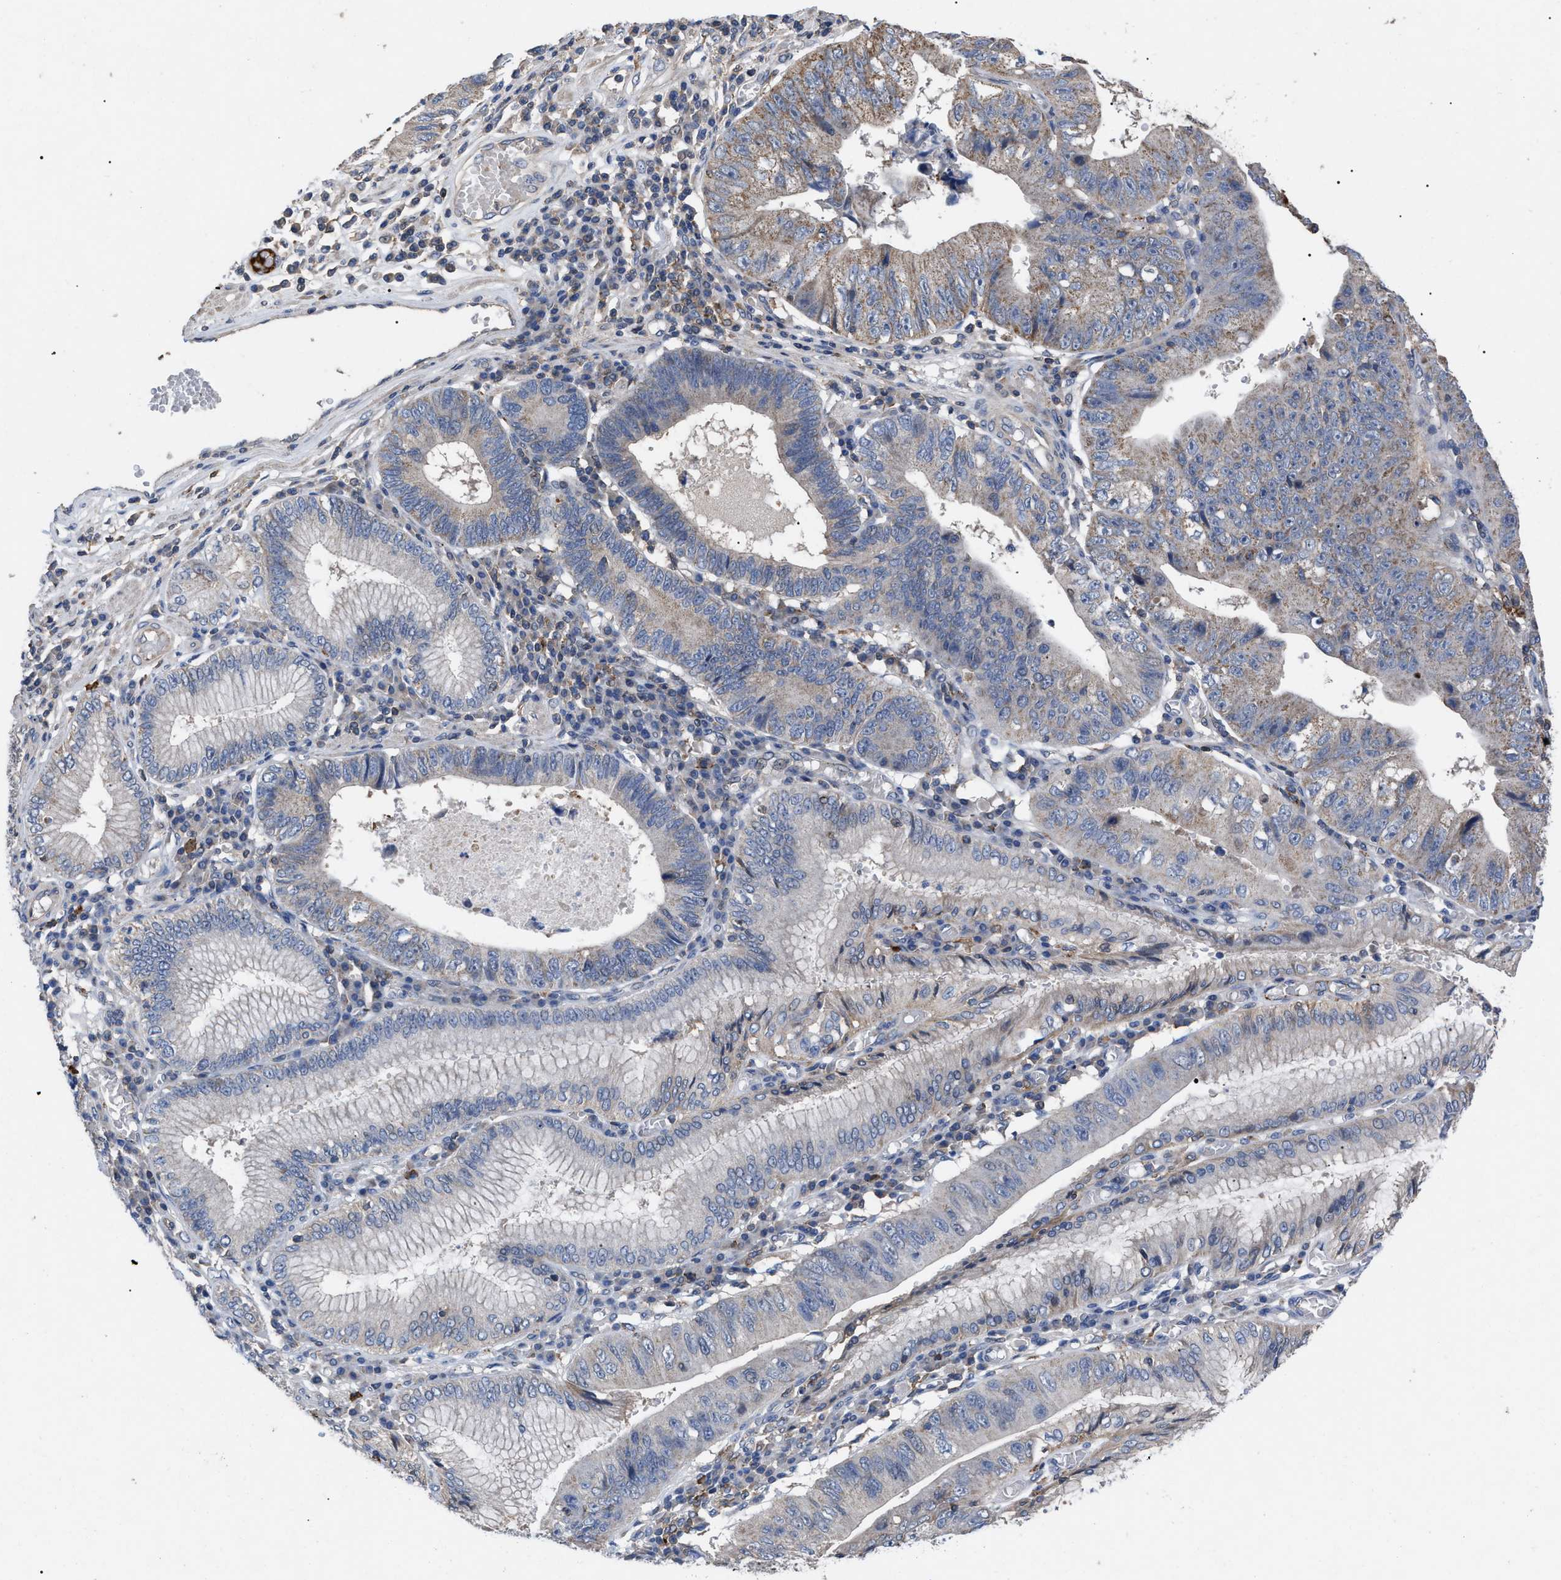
{"staining": {"intensity": "weak", "quantity": "<25%", "location": "cytoplasmic/membranous"}, "tissue": "stomach cancer", "cell_type": "Tumor cells", "image_type": "cancer", "snomed": [{"axis": "morphology", "description": "Adenocarcinoma, NOS"}, {"axis": "topography", "description": "Stomach"}], "caption": "Adenocarcinoma (stomach) stained for a protein using immunohistochemistry (IHC) reveals no staining tumor cells.", "gene": "FAM171A2", "patient": {"sex": "male", "age": 59}}